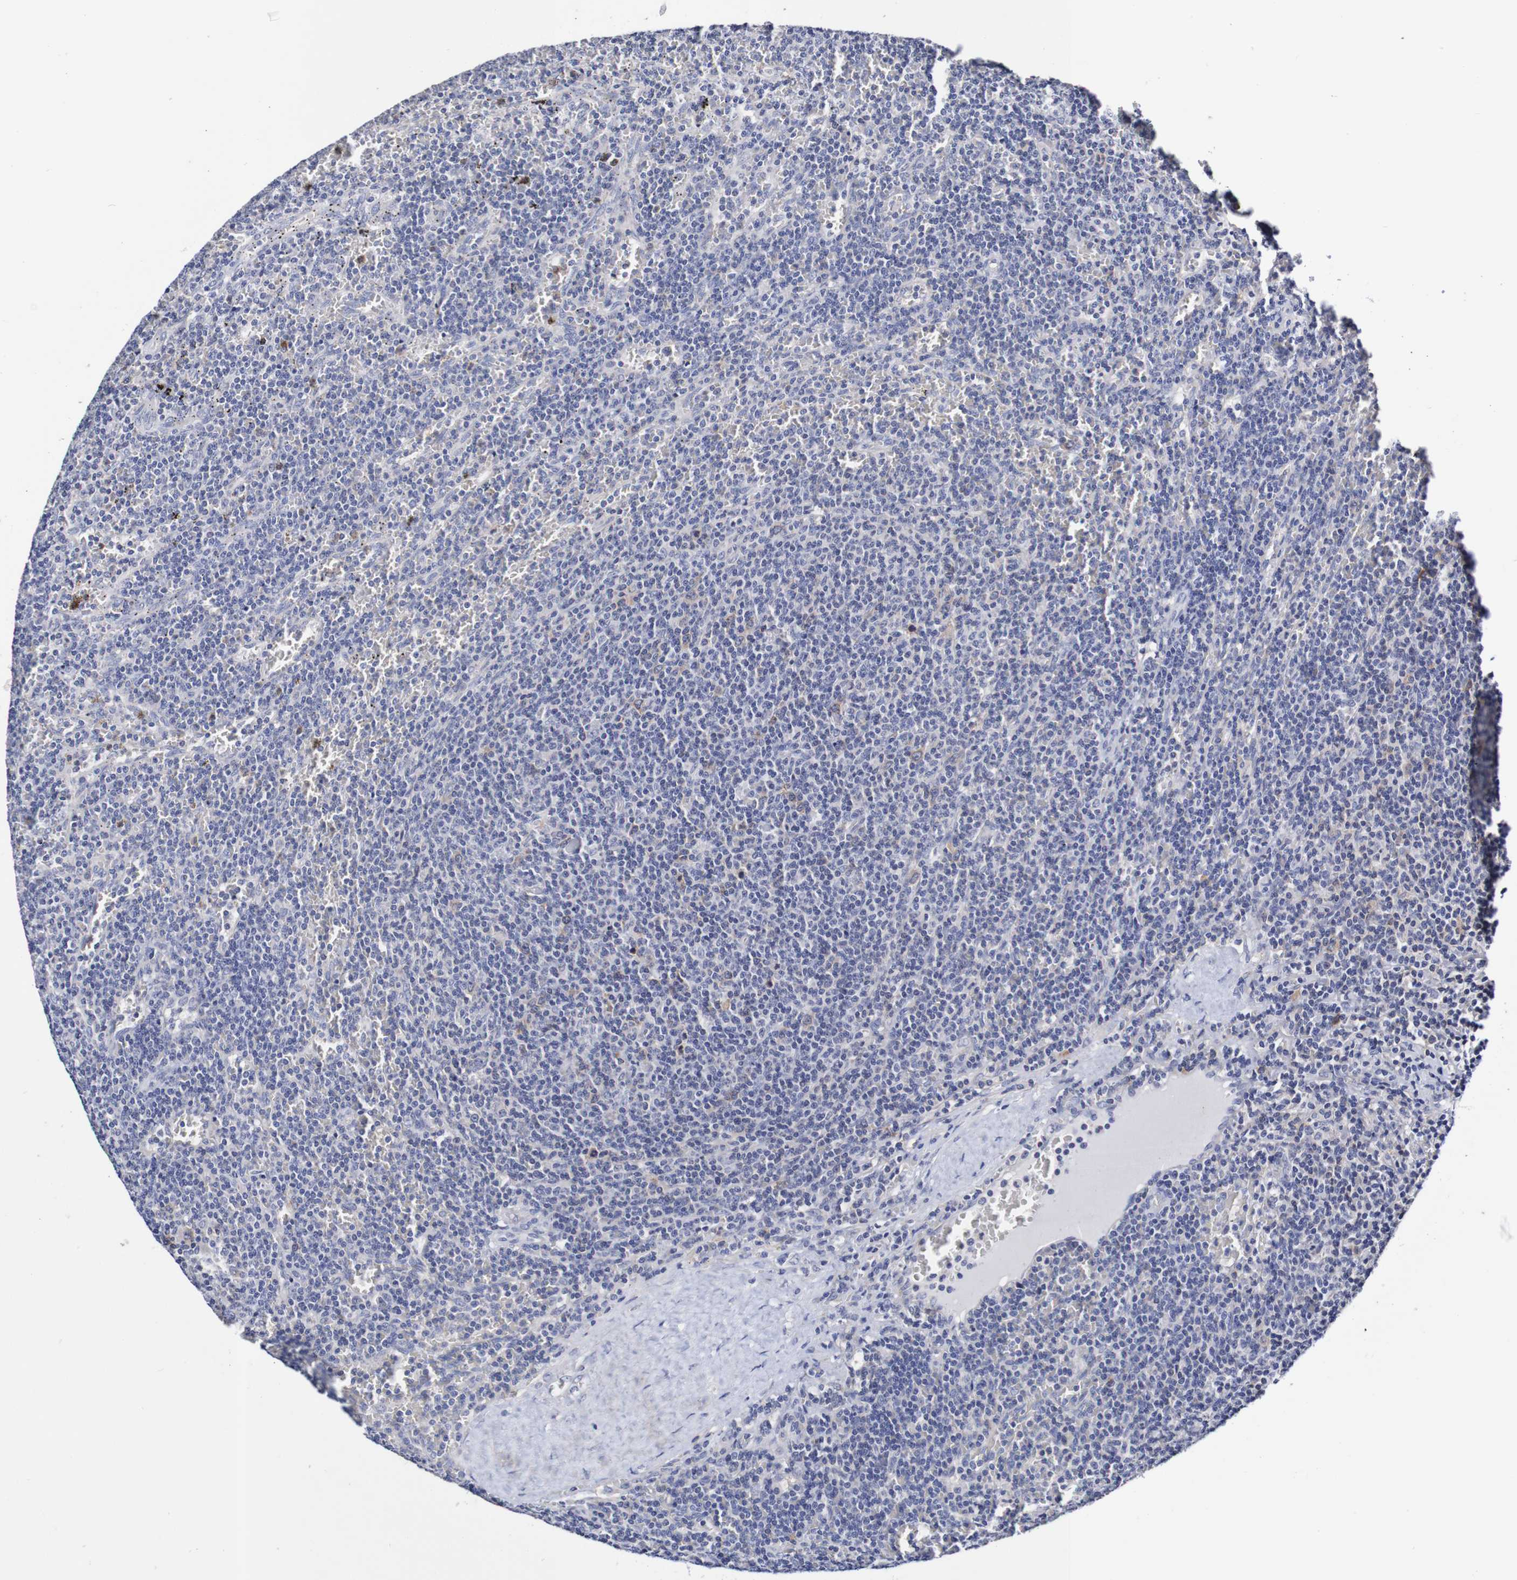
{"staining": {"intensity": "moderate", "quantity": "<25%", "location": "cytoplasmic/membranous"}, "tissue": "lymphoma", "cell_type": "Tumor cells", "image_type": "cancer", "snomed": [{"axis": "morphology", "description": "Malignant lymphoma, non-Hodgkin's type, Low grade"}, {"axis": "topography", "description": "Spleen"}], "caption": "Moderate cytoplasmic/membranous protein positivity is identified in approximately <25% of tumor cells in low-grade malignant lymphoma, non-Hodgkin's type. (DAB = brown stain, brightfield microscopy at high magnification).", "gene": "ACVR1C", "patient": {"sex": "female", "age": 50}}